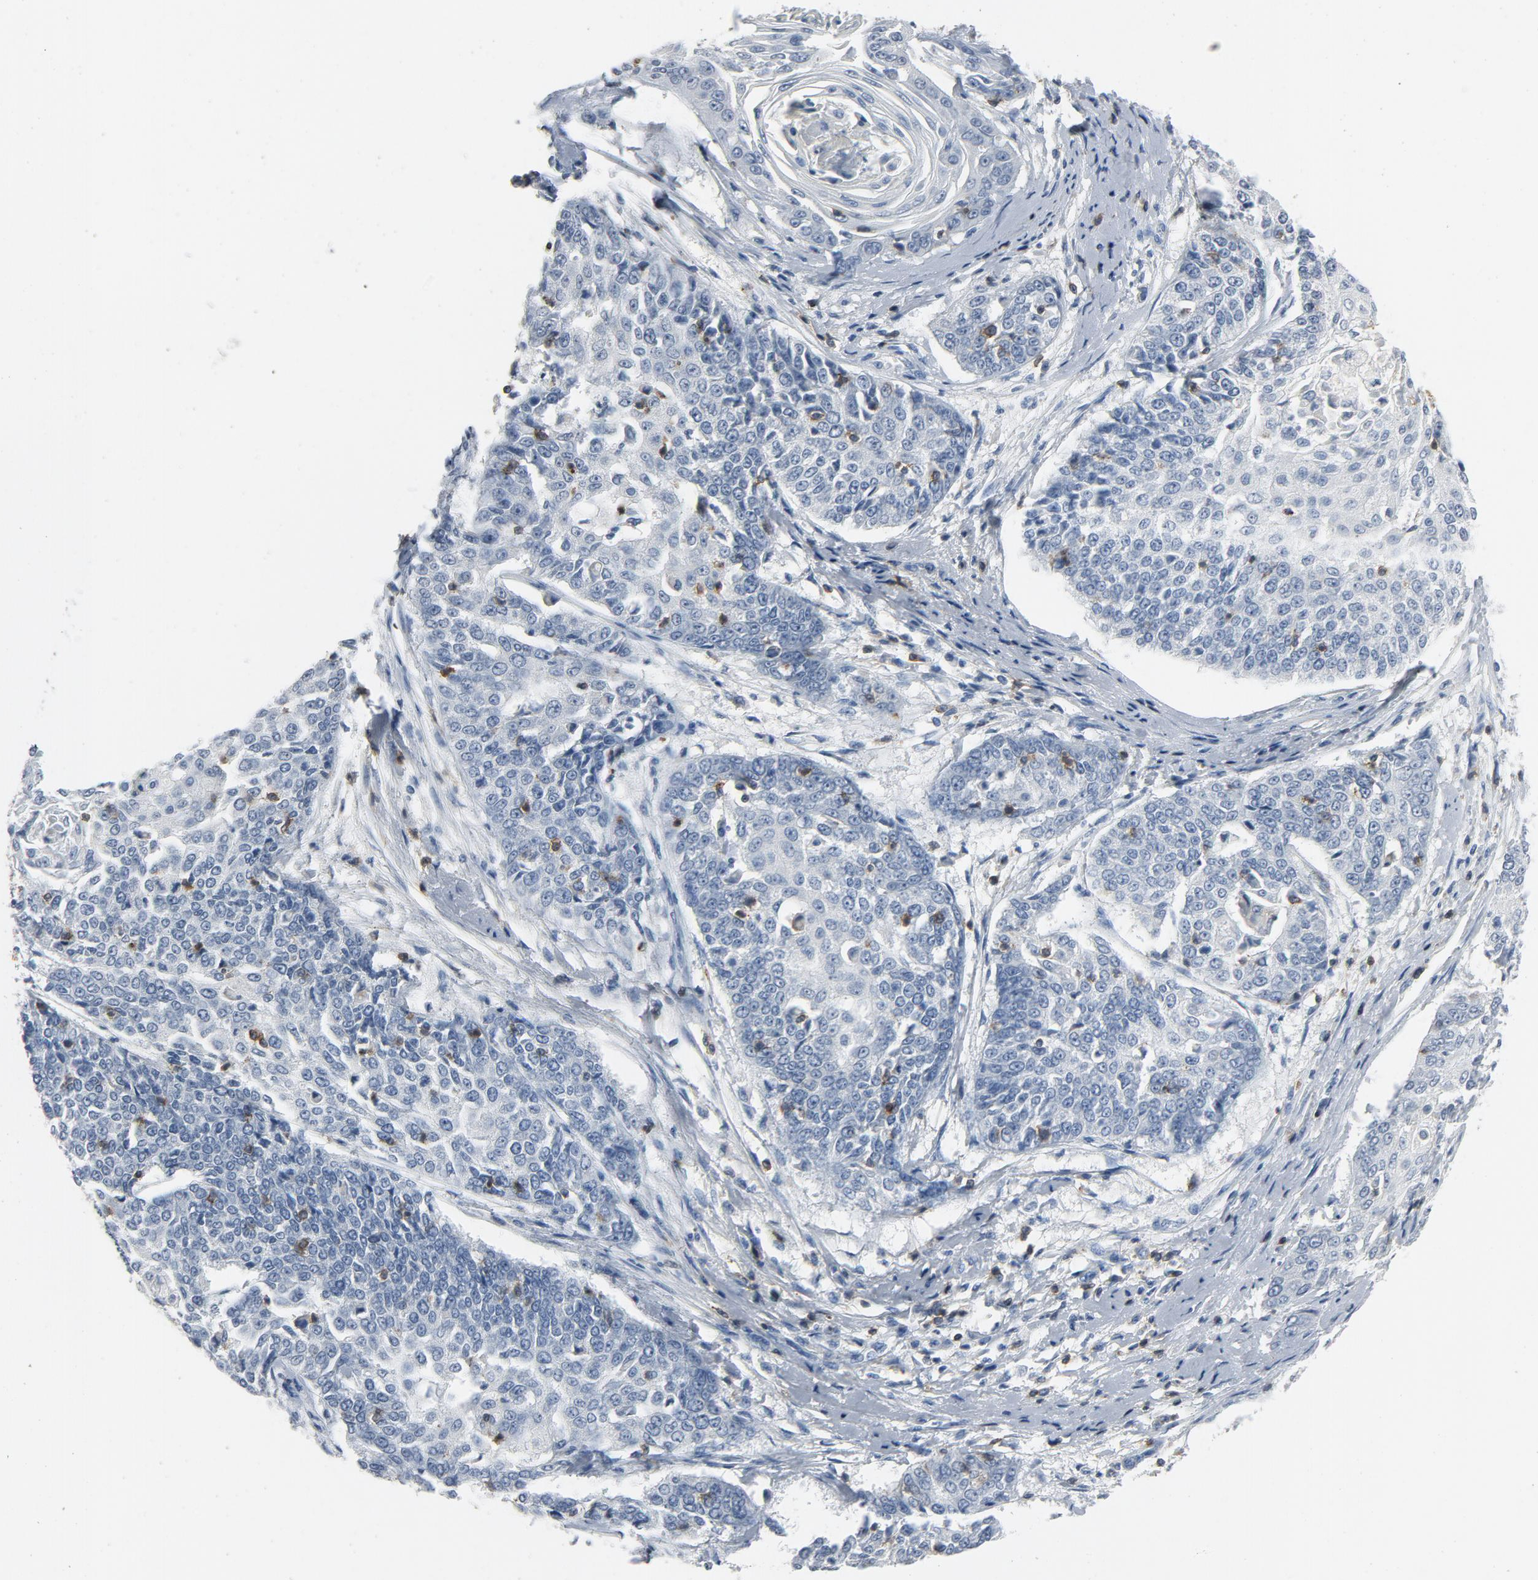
{"staining": {"intensity": "negative", "quantity": "none", "location": "none"}, "tissue": "cervical cancer", "cell_type": "Tumor cells", "image_type": "cancer", "snomed": [{"axis": "morphology", "description": "Squamous cell carcinoma, NOS"}, {"axis": "topography", "description": "Cervix"}], "caption": "Immunohistochemistry micrograph of human cervical cancer (squamous cell carcinoma) stained for a protein (brown), which reveals no staining in tumor cells.", "gene": "LCK", "patient": {"sex": "female", "age": 64}}